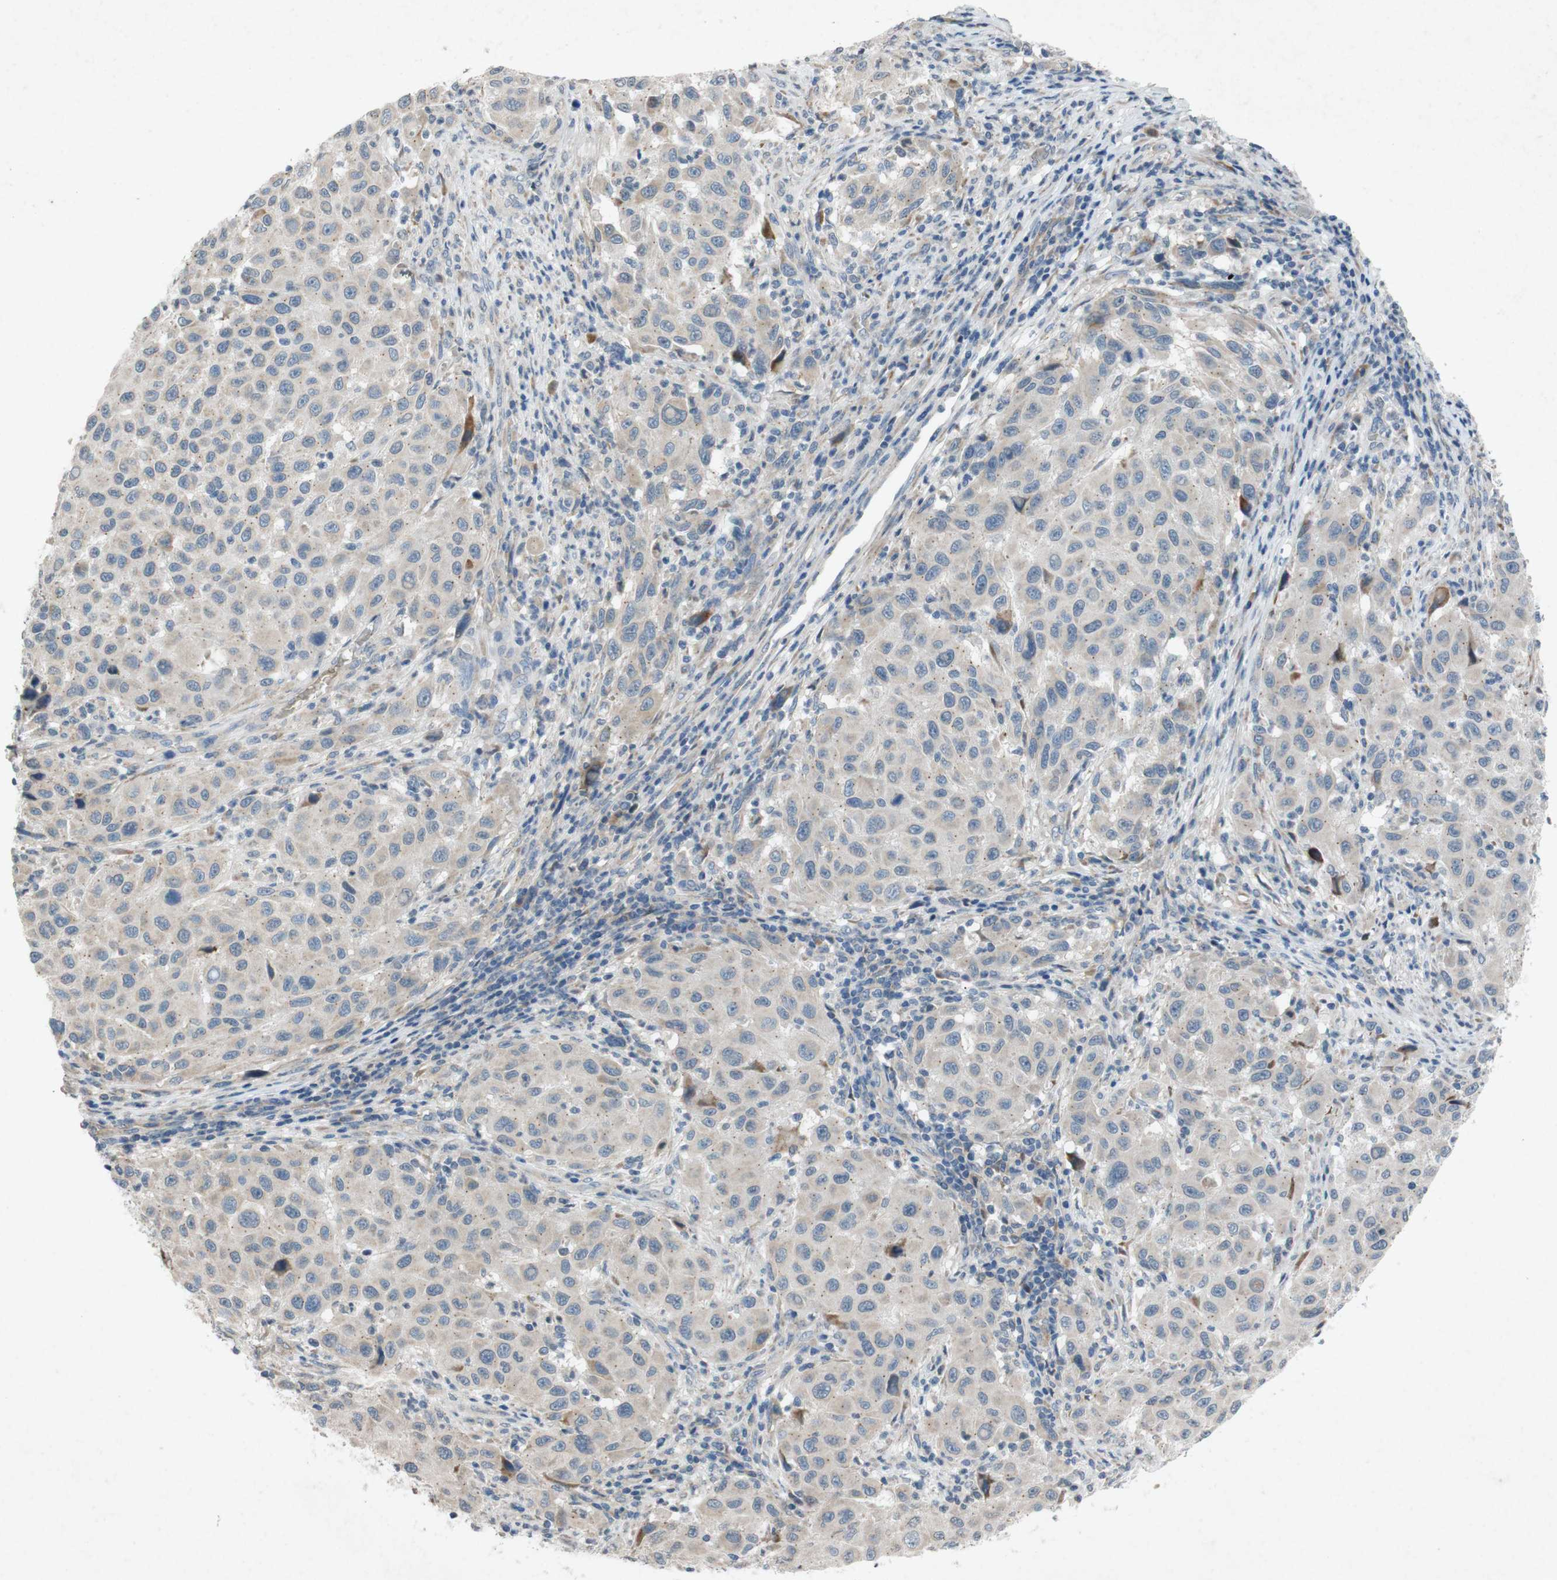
{"staining": {"intensity": "weak", "quantity": ">75%", "location": "cytoplasmic/membranous"}, "tissue": "melanoma", "cell_type": "Tumor cells", "image_type": "cancer", "snomed": [{"axis": "morphology", "description": "Malignant melanoma, Metastatic site"}, {"axis": "topography", "description": "Lymph node"}], "caption": "IHC photomicrograph of human melanoma stained for a protein (brown), which exhibits low levels of weak cytoplasmic/membranous positivity in approximately >75% of tumor cells.", "gene": "ADD2", "patient": {"sex": "male", "age": 61}}